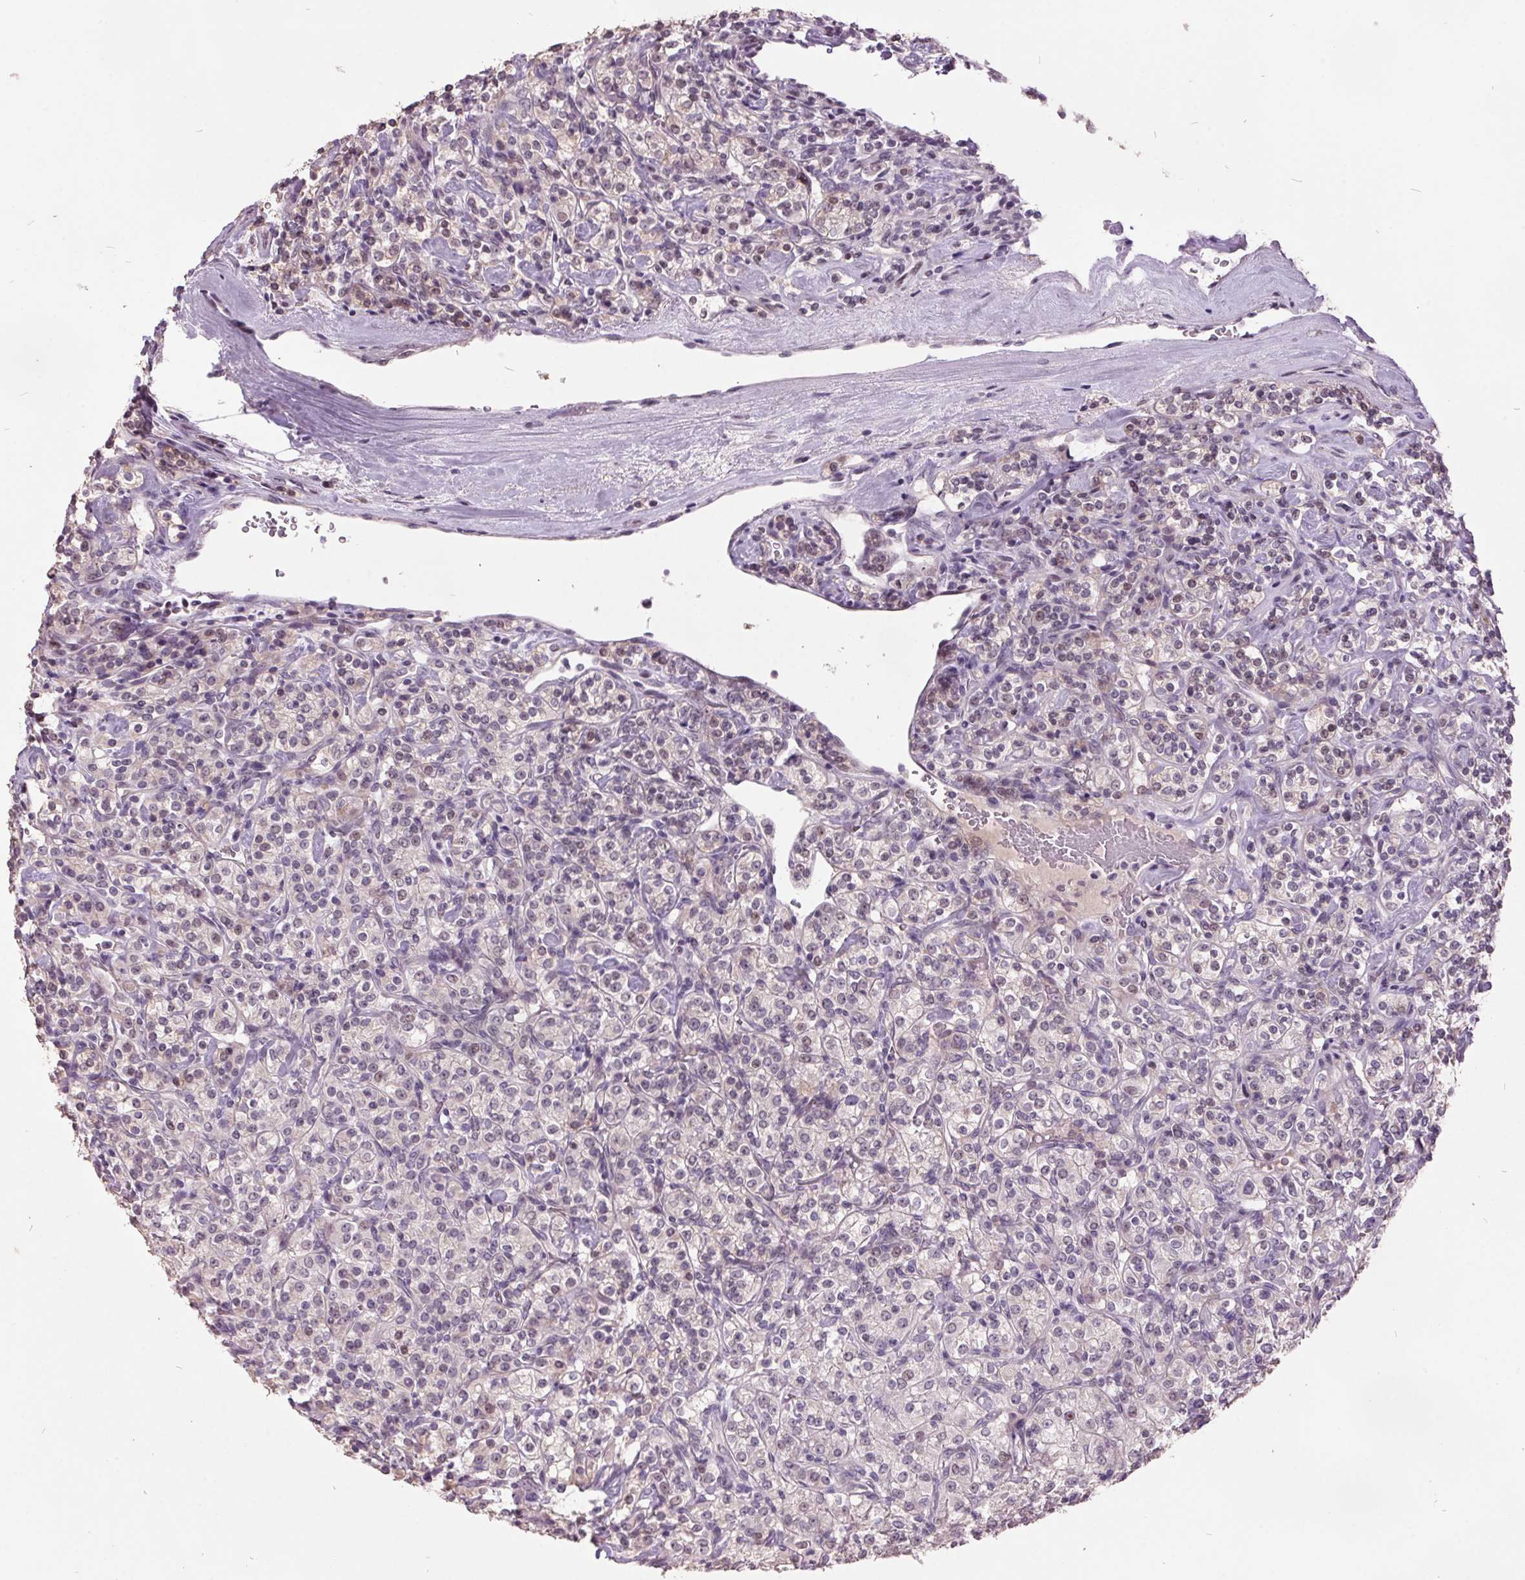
{"staining": {"intensity": "negative", "quantity": "none", "location": "none"}, "tissue": "renal cancer", "cell_type": "Tumor cells", "image_type": "cancer", "snomed": [{"axis": "morphology", "description": "Adenocarcinoma, NOS"}, {"axis": "topography", "description": "Kidney"}], "caption": "An IHC micrograph of renal cancer (adenocarcinoma) is shown. There is no staining in tumor cells of renal cancer (adenocarcinoma).", "gene": "C2orf16", "patient": {"sex": "male", "age": 77}}